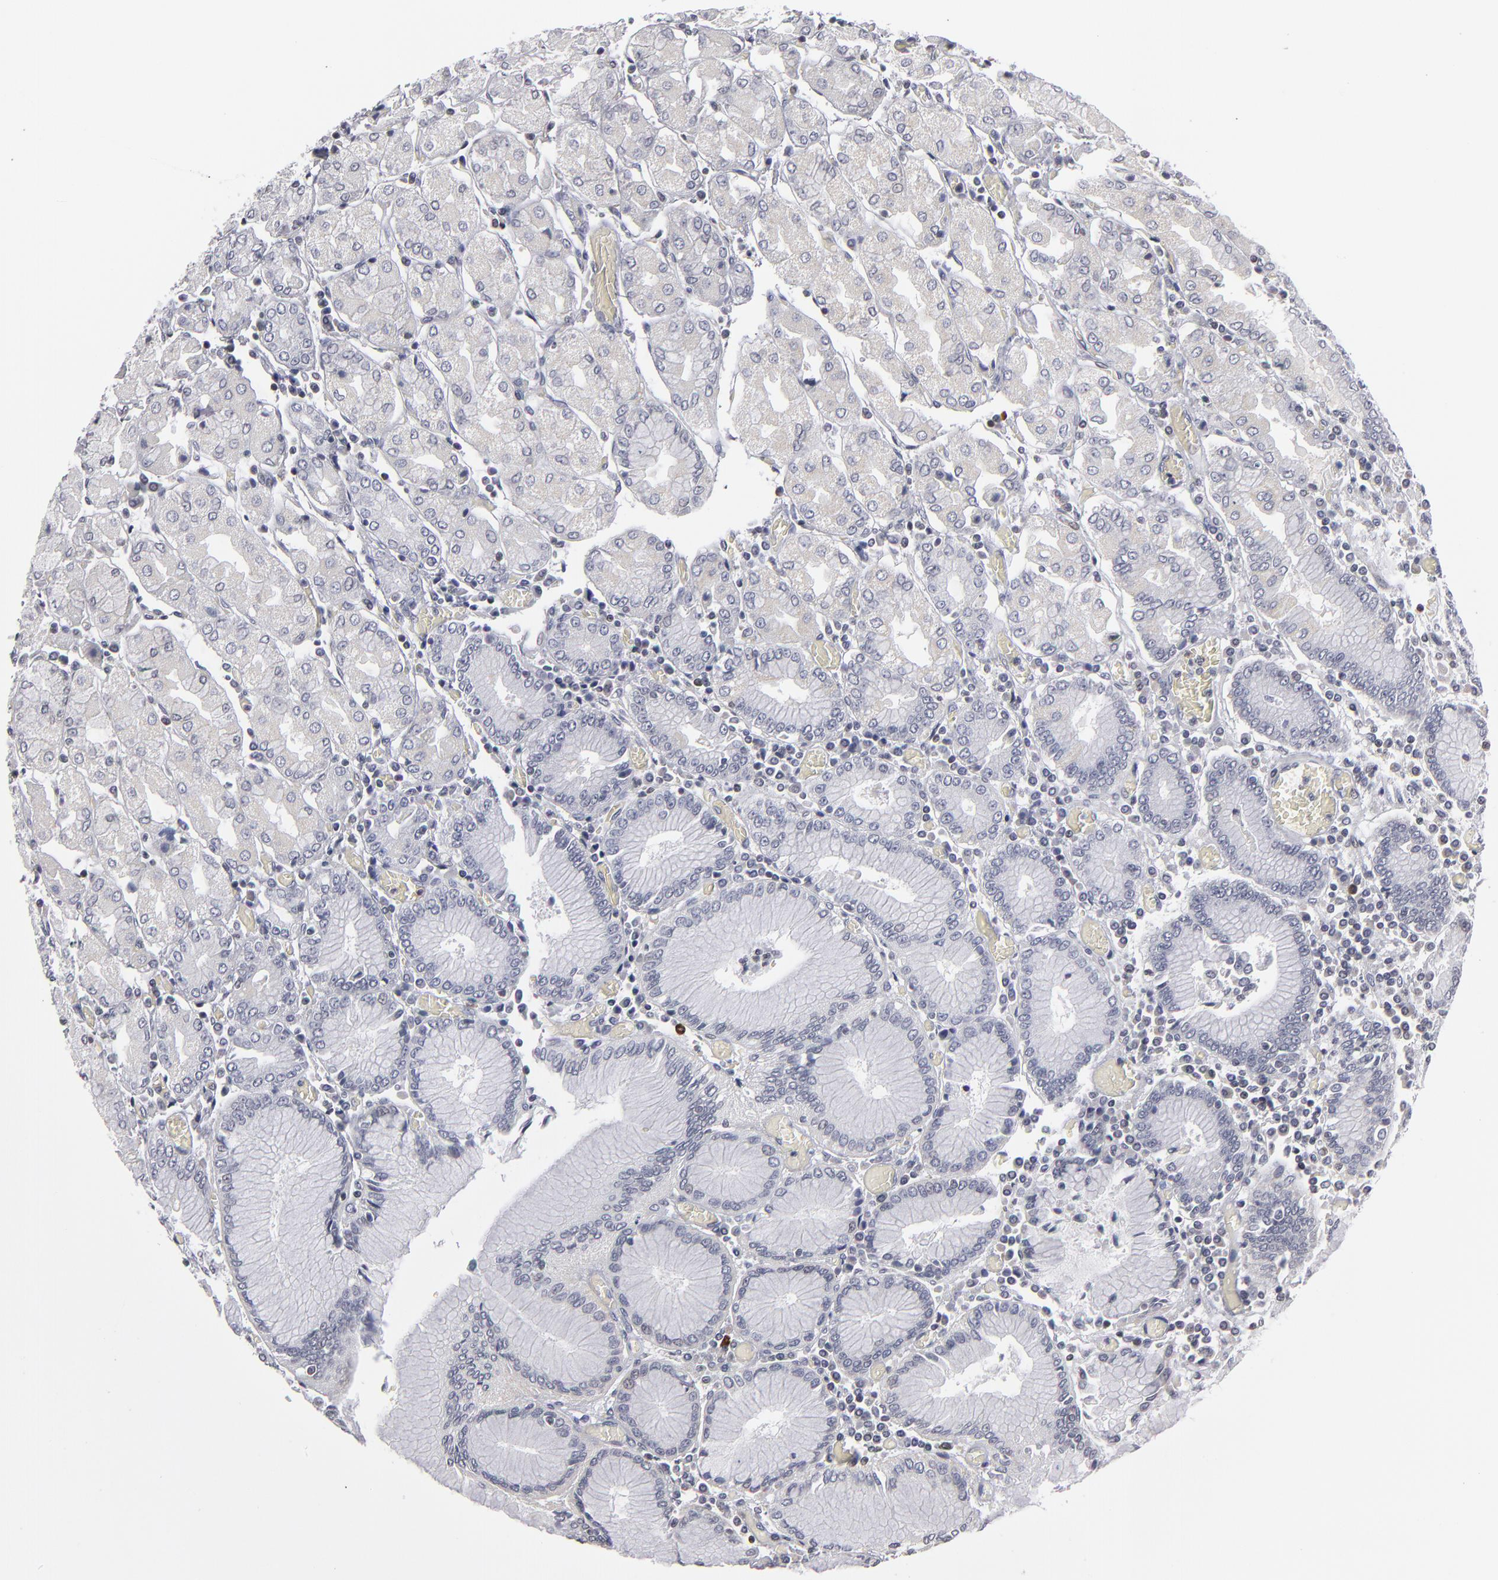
{"staining": {"intensity": "negative", "quantity": "none", "location": "none"}, "tissue": "stomach", "cell_type": "Glandular cells", "image_type": "normal", "snomed": [{"axis": "morphology", "description": "Normal tissue, NOS"}, {"axis": "topography", "description": "Stomach, upper"}], "caption": "A high-resolution histopathology image shows immunohistochemistry staining of benign stomach, which shows no significant staining in glandular cells.", "gene": "ODF2", "patient": {"sex": "male", "age": 78}}